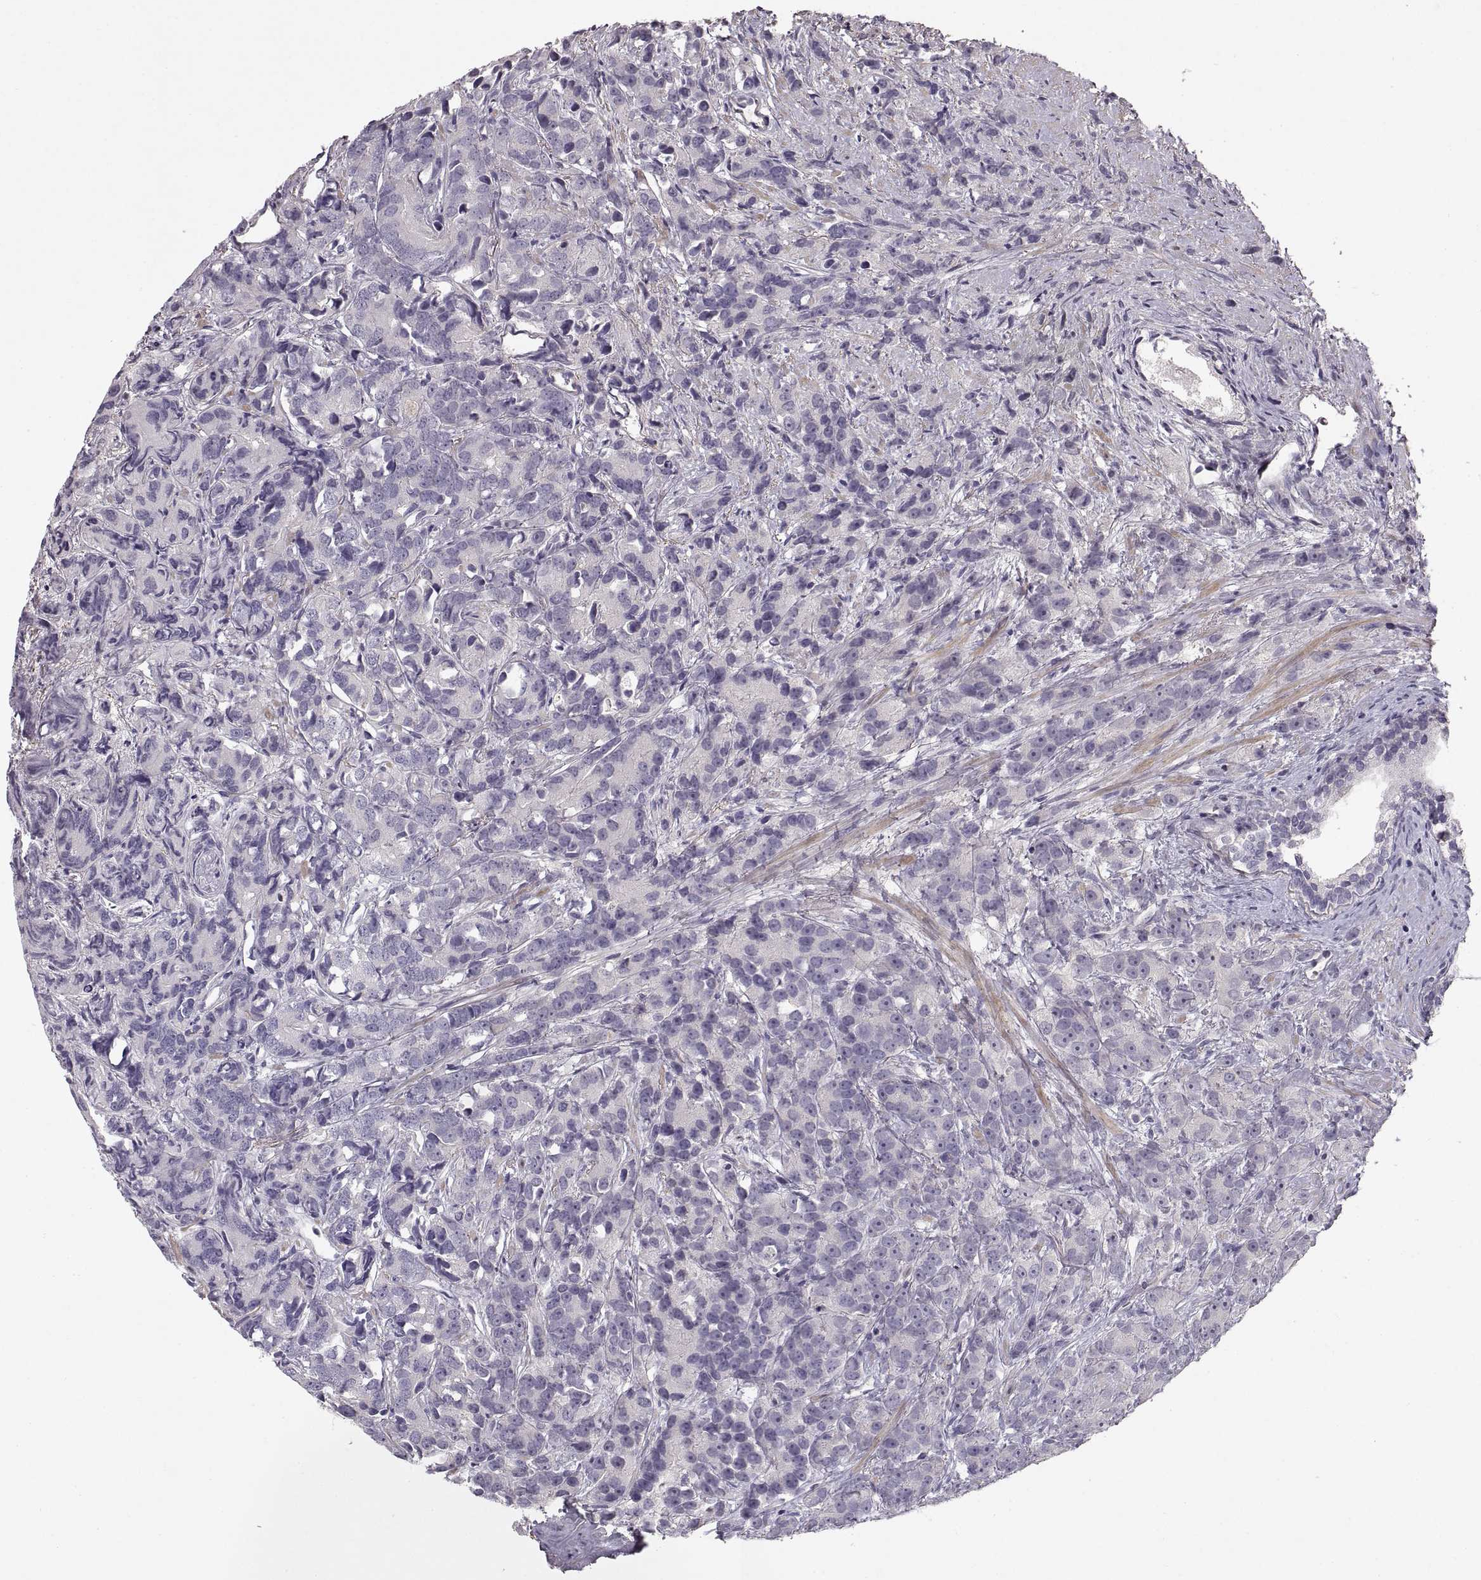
{"staining": {"intensity": "negative", "quantity": "none", "location": "none"}, "tissue": "prostate cancer", "cell_type": "Tumor cells", "image_type": "cancer", "snomed": [{"axis": "morphology", "description": "Adenocarcinoma, High grade"}, {"axis": "topography", "description": "Prostate"}], "caption": "Human adenocarcinoma (high-grade) (prostate) stained for a protein using immunohistochemistry (IHC) exhibits no positivity in tumor cells.", "gene": "ADAM11", "patient": {"sex": "male", "age": 90}}